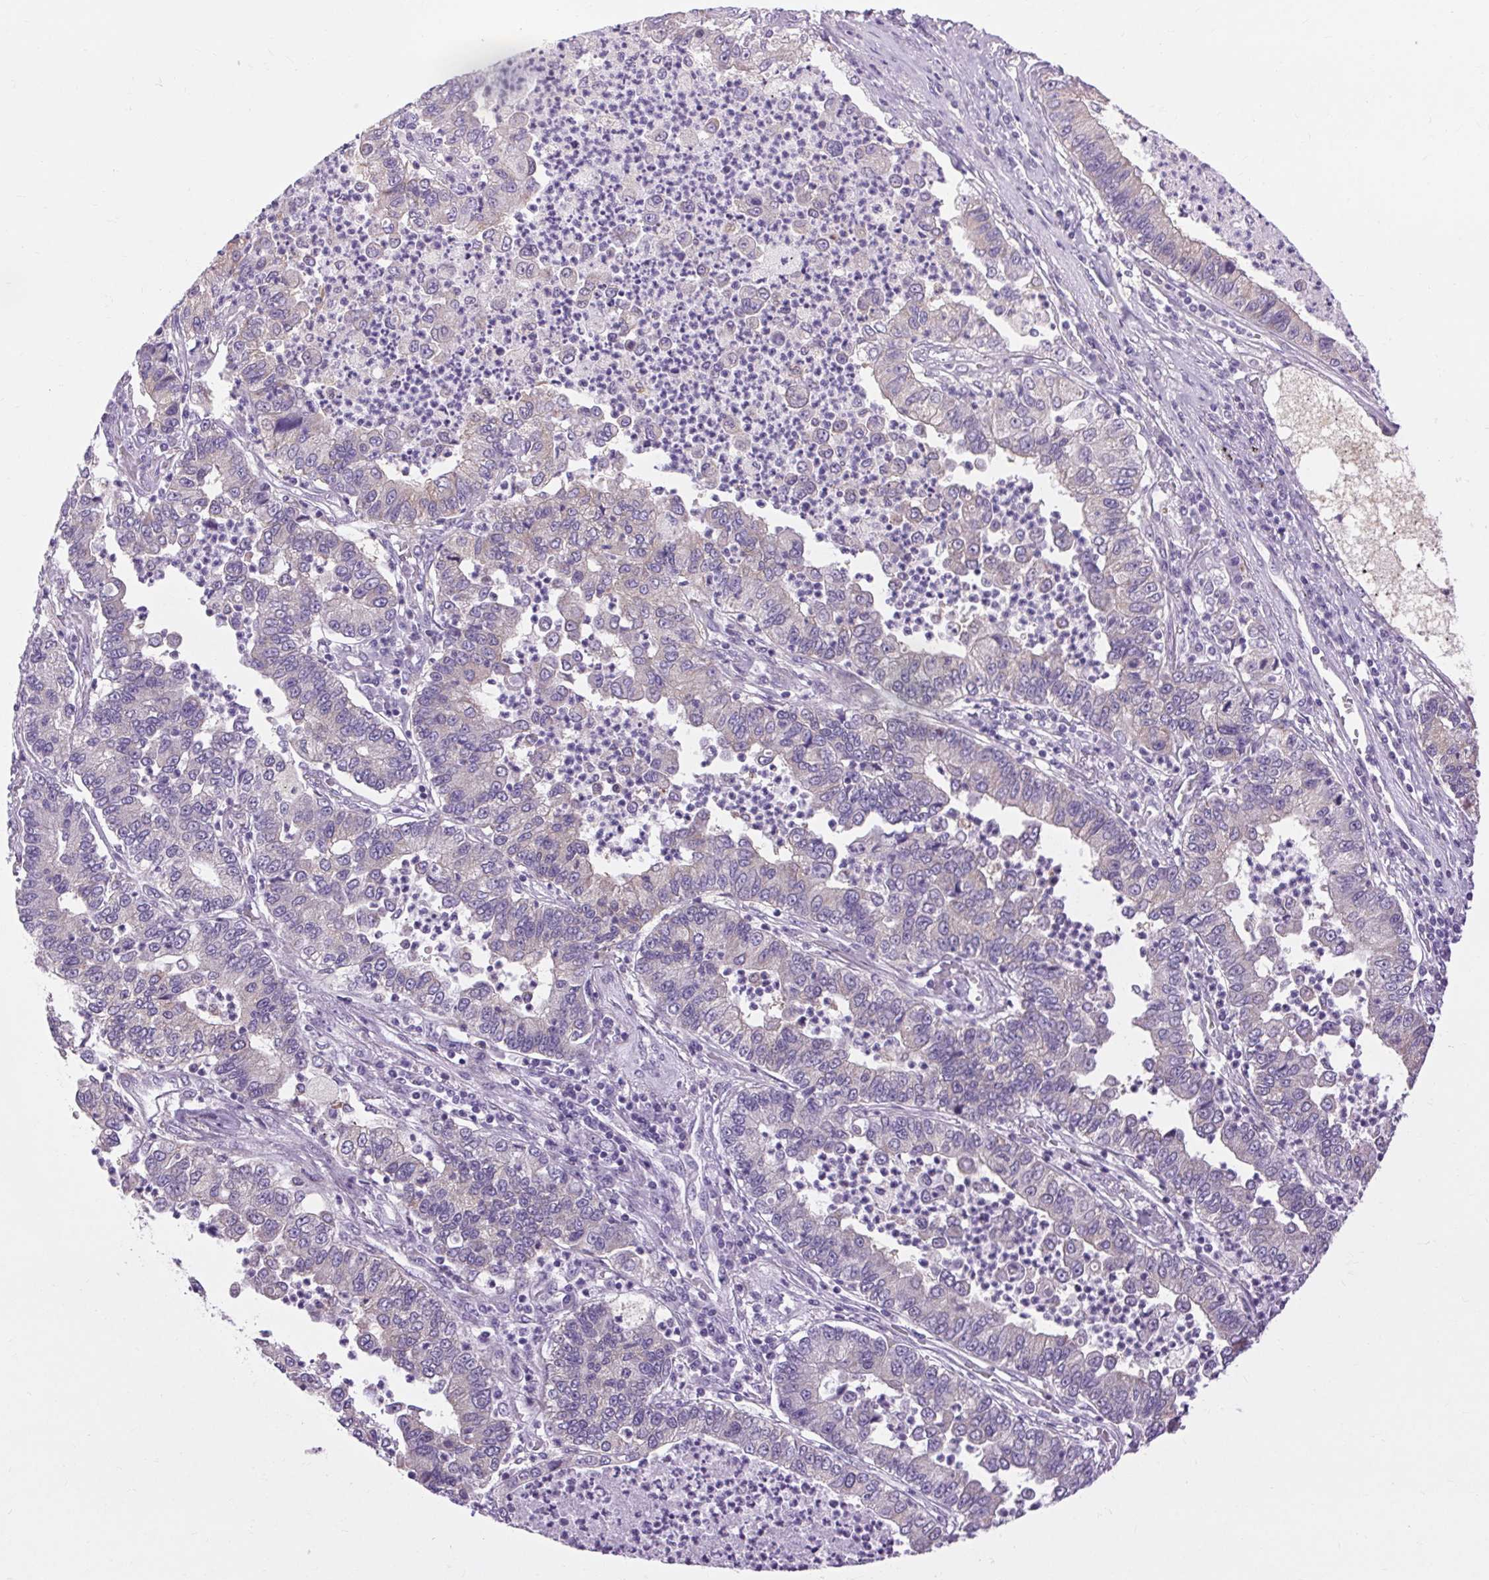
{"staining": {"intensity": "weak", "quantity": "<25%", "location": "cytoplasmic/membranous"}, "tissue": "lung cancer", "cell_type": "Tumor cells", "image_type": "cancer", "snomed": [{"axis": "morphology", "description": "Adenocarcinoma, NOS"}, {"axis": "topography", "description": "Lung"}], "caption": "The image demonstrates no significant expression in tumor cells of lung cancer (adenocarcinoma). Brightfield microscopy of immunohistochemistry stained with DAB (3,3'-diaminobenzidine) (brown) and hematoxylin (blue), captured at high magnification.", "gene": "SOWAHC", "patient": {"sex": "female", "age": 57}}